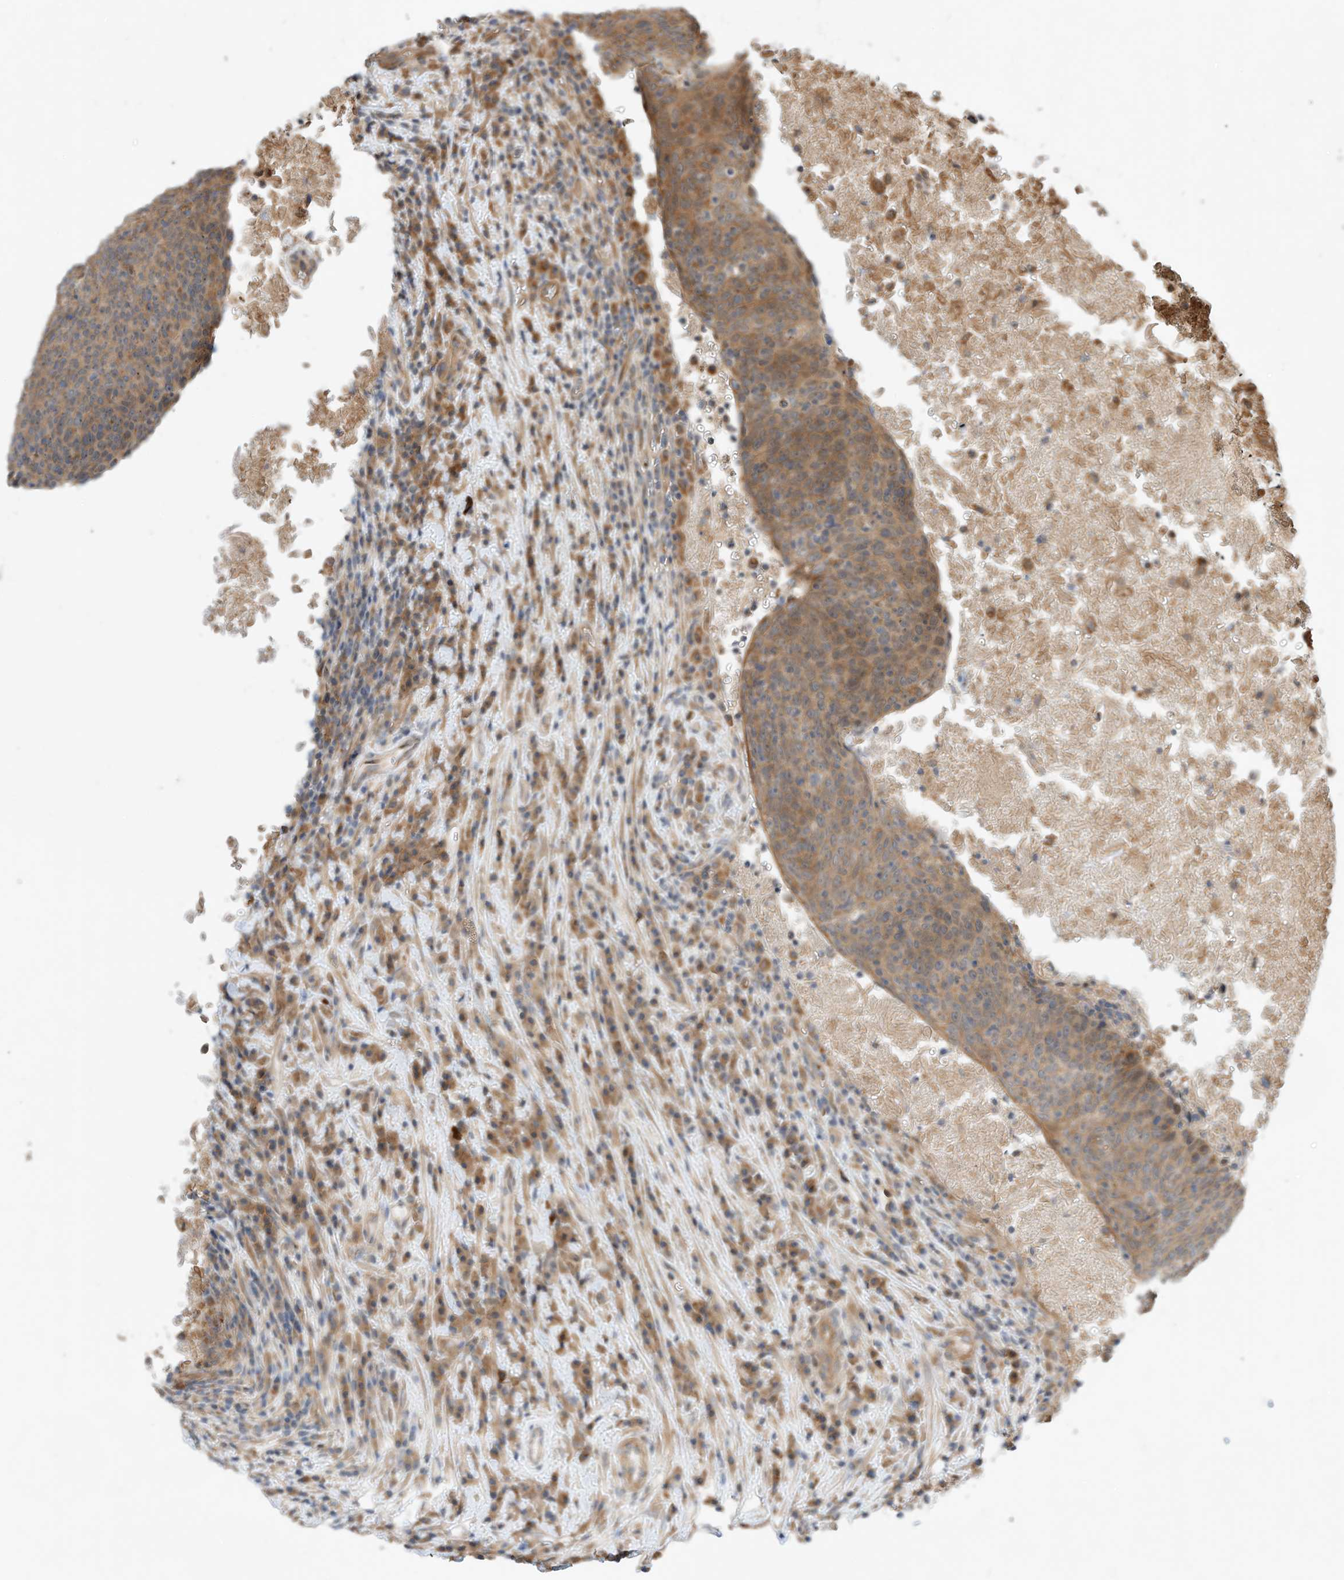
{"staining": {"intensity": "moderate", "quantity": ">75%", "location": "cytoplasmic/membranous"}, "tissue": "head and neck cancer", "cell_type": "Tumor cells", "image_type": "cancer", "snomed": [{"axis": "morphology", "description": "Squamous cell carcinoma, NOS"}, {"axis": "morphology", "description": "Squamous cell carcinoma, metastatic, NOS"}, {"axis": "topography", "description": "Lymph node"}, {"axis": "topography", "description": "Head-Neck"}], "caption": "A photomicrograph showing moderate cytoplasmic/membranous positivity in approximately >75% of tumor cells in head and neck metastatic squamous cell carcinoma, as visualized by brown immunohistochemical staining.", "gene": "CPAMD8", "patient": {"sex": "male", "age": 62}}